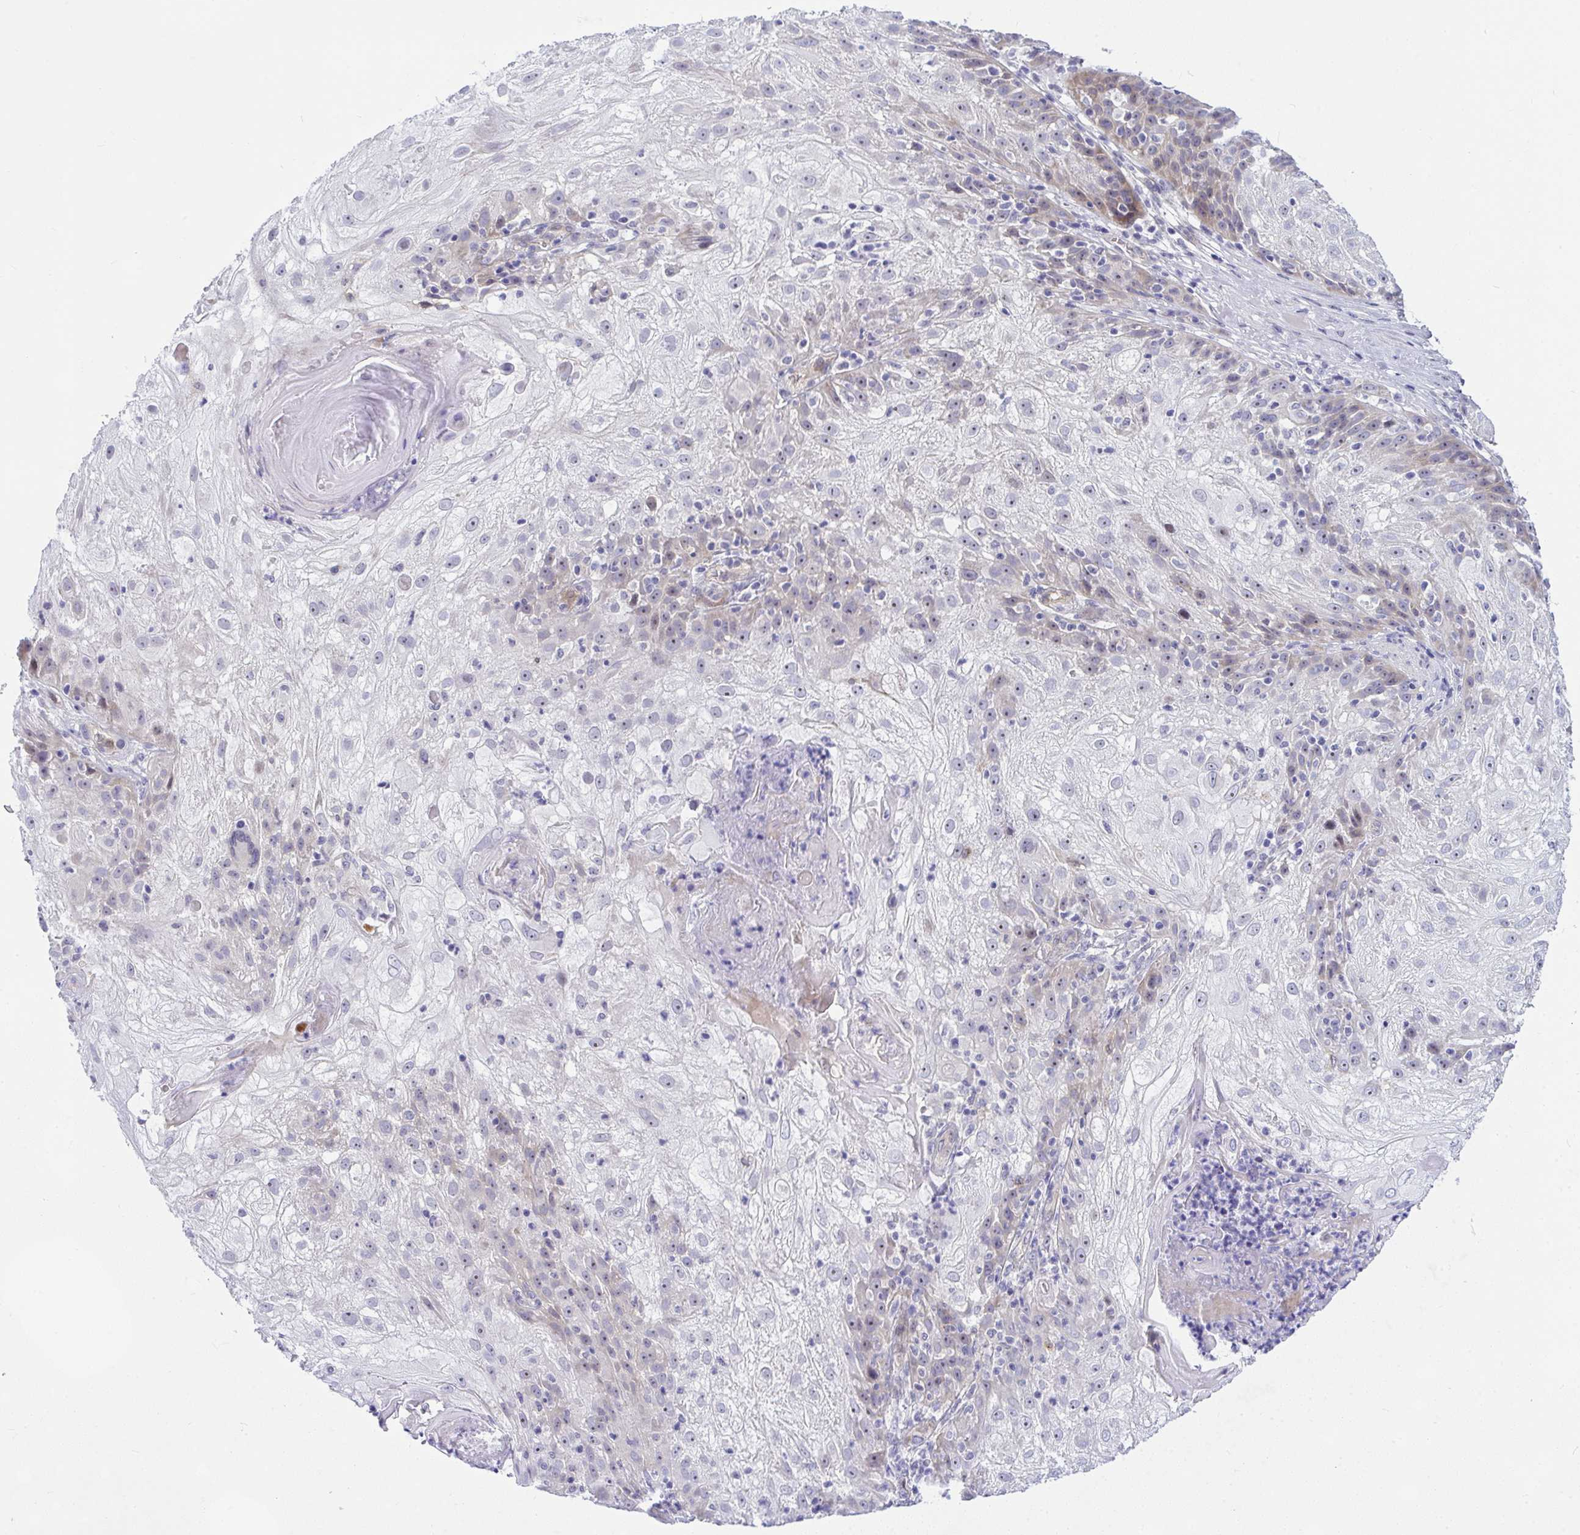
{"staining": {"intensity": "weak", "quantity": "<25%", "location": "cytoplasmic/membranous,nuclear"}, "tissue": "skin cancer", "cell_type": "Tumor cells", "image_type": "cancer", "snomed": [{"axis": "morphology", "description": "Normal tissue, NOS"}, {"axis": "morphology", "description": "Squamous cell carcinoma, NOS"}, {"axis": "topography", "description": "Skin"}], "caption": "Human squamous cell carcinoma (skin) stained for a protein using immunohistochemistry reveals no positivity in tumor cells.", "gene": "NFXL1", "patient": {"sex": "female", "age": 83}}